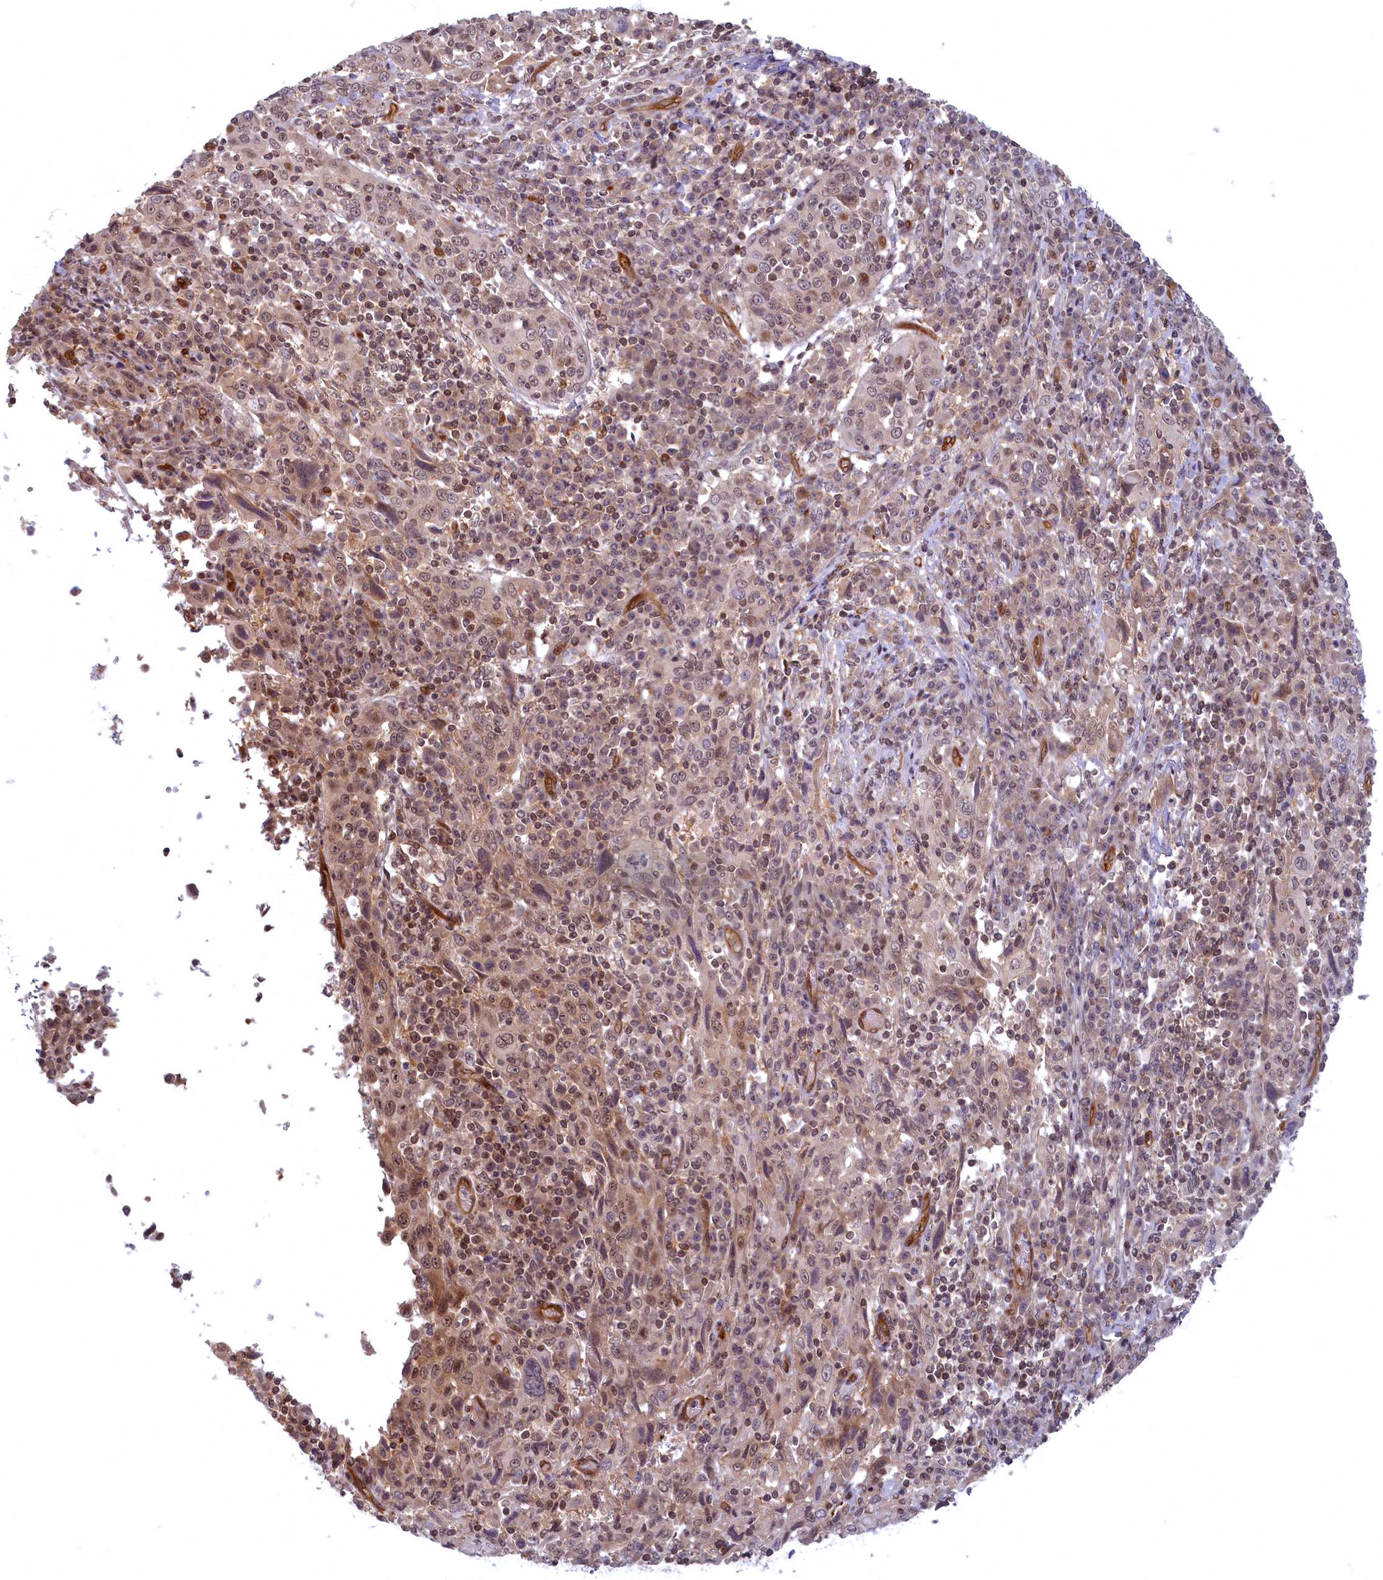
{"staining": {"intensity": "weak", "quantity": ">75%", "location": "cytoplasmic/membranous,nuclear"}, "tissue": "cervical cancer", "cell_type": "Tumor cells", "image_type": "cancer", "snomed": [{"axis": "morphology", "description": "Squamous cell carcinoma, NOS"}, {"axis": "topography", "description": "Cervix"}], "caption": "The histopathology image exhibits staining of cervical cancer, revealing weak cytoplasmic/membranous and nuclear protein expression (brown color) within tumor cells. The staining was performed using DAB (3,3'-diaminobenzidine), with brown indicating positive protein expression. Nuclei are stained blue with hematoxylin.", "gene": "SNRK", "patient": {"sex": "female", "age": 46}}